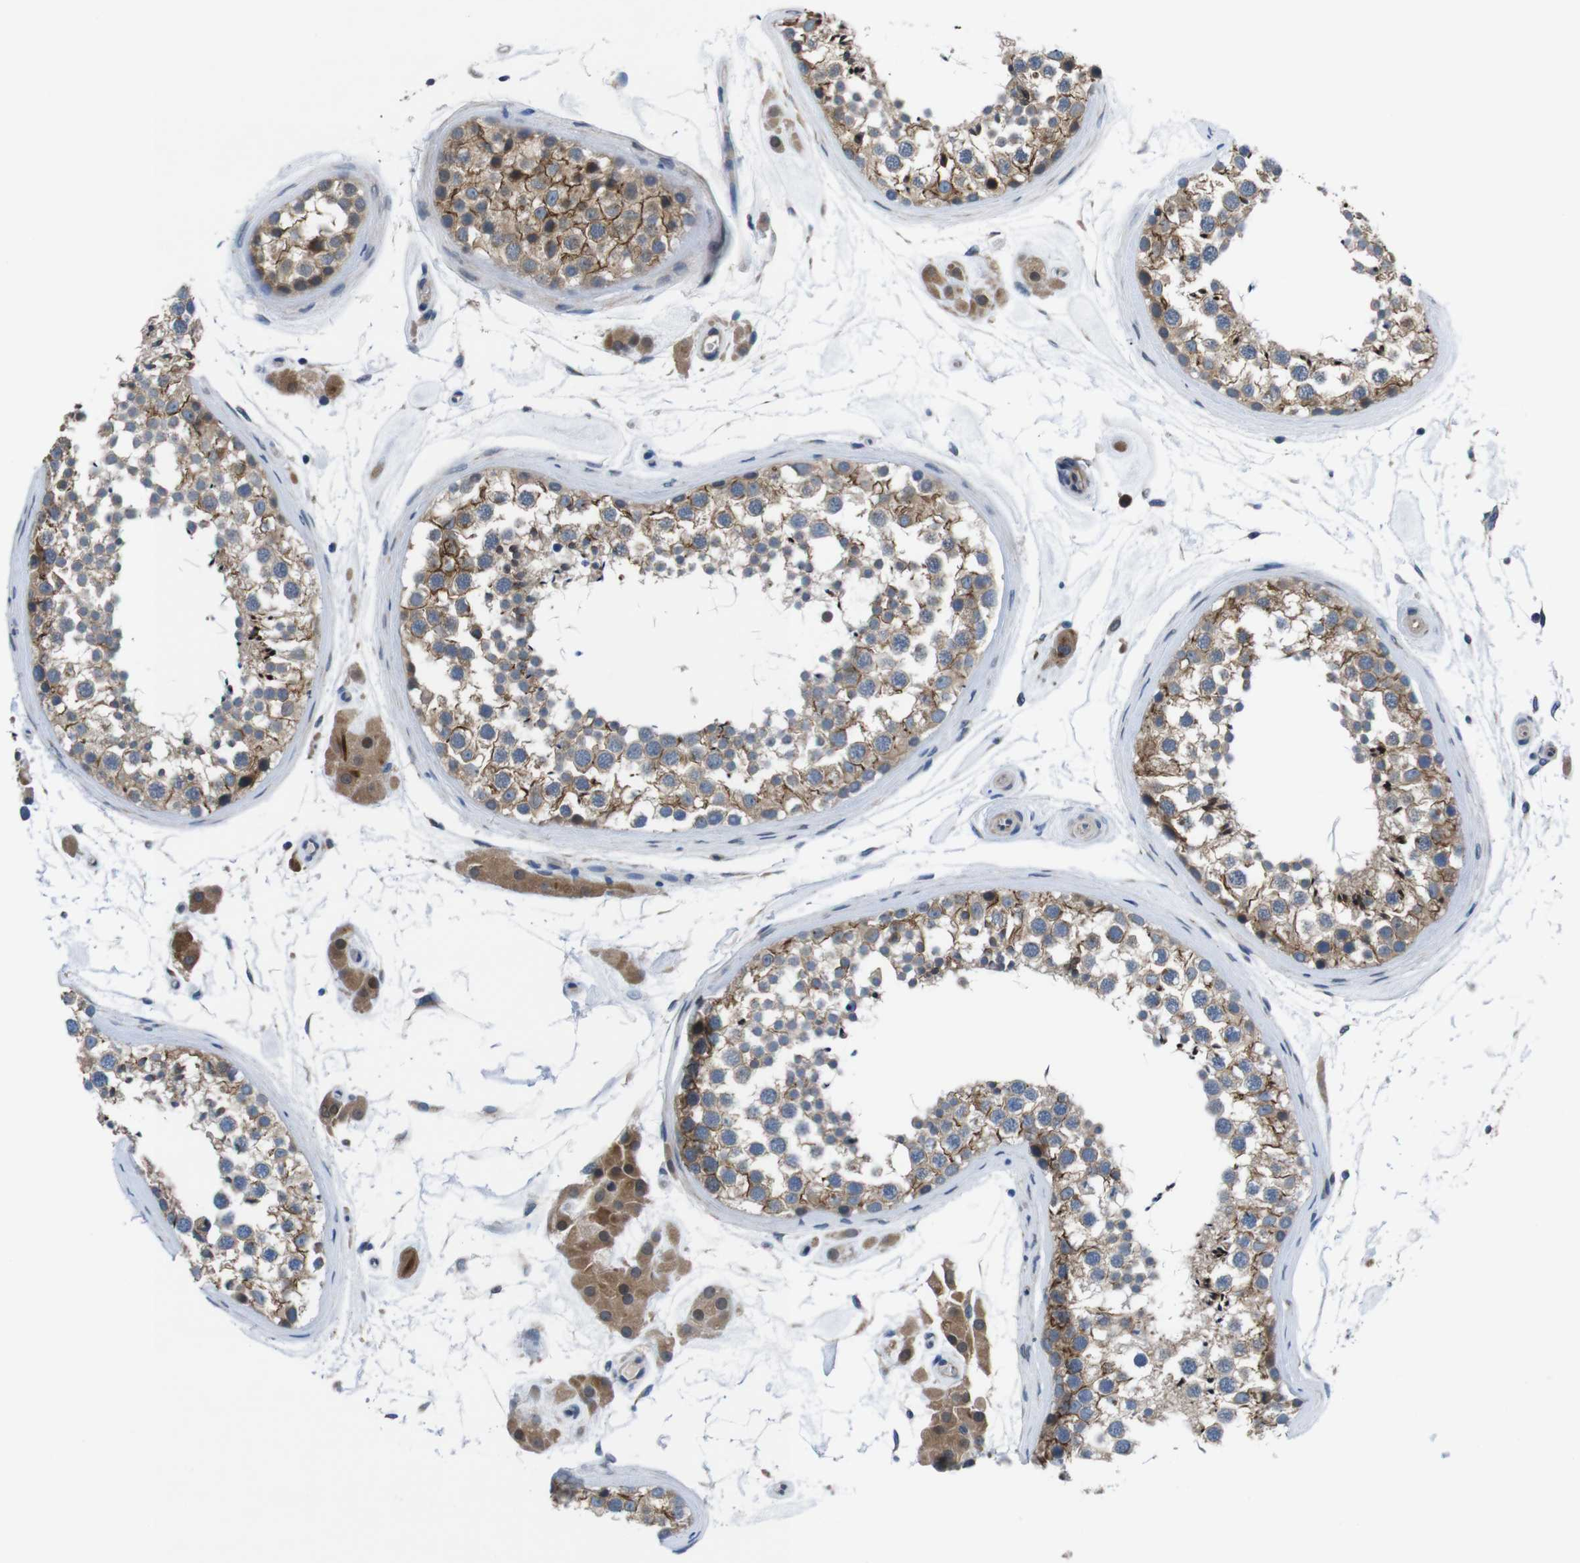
{"staining": {"intensity": "moderate", "quantity": ">75%", "location": "cytoplasmic/membranous"}, "tissue": "testis", "cell_type": "Cells in seminiferous ducts", "image_type": "normal", "snomed": [{"axis": "morphology", "description": "Normal tissue, NOS"}, {"axis": "topography", "description": "Testis"}], "caption": "Immunohistochemical staining of unremarkable human testis exhibits moderate cytoplasmic/membranous protein positivity in approximately >75% of cells in seminiferous ducts.", "gene": "JAK1", "patient": {"sex": "male", "age": 46}}